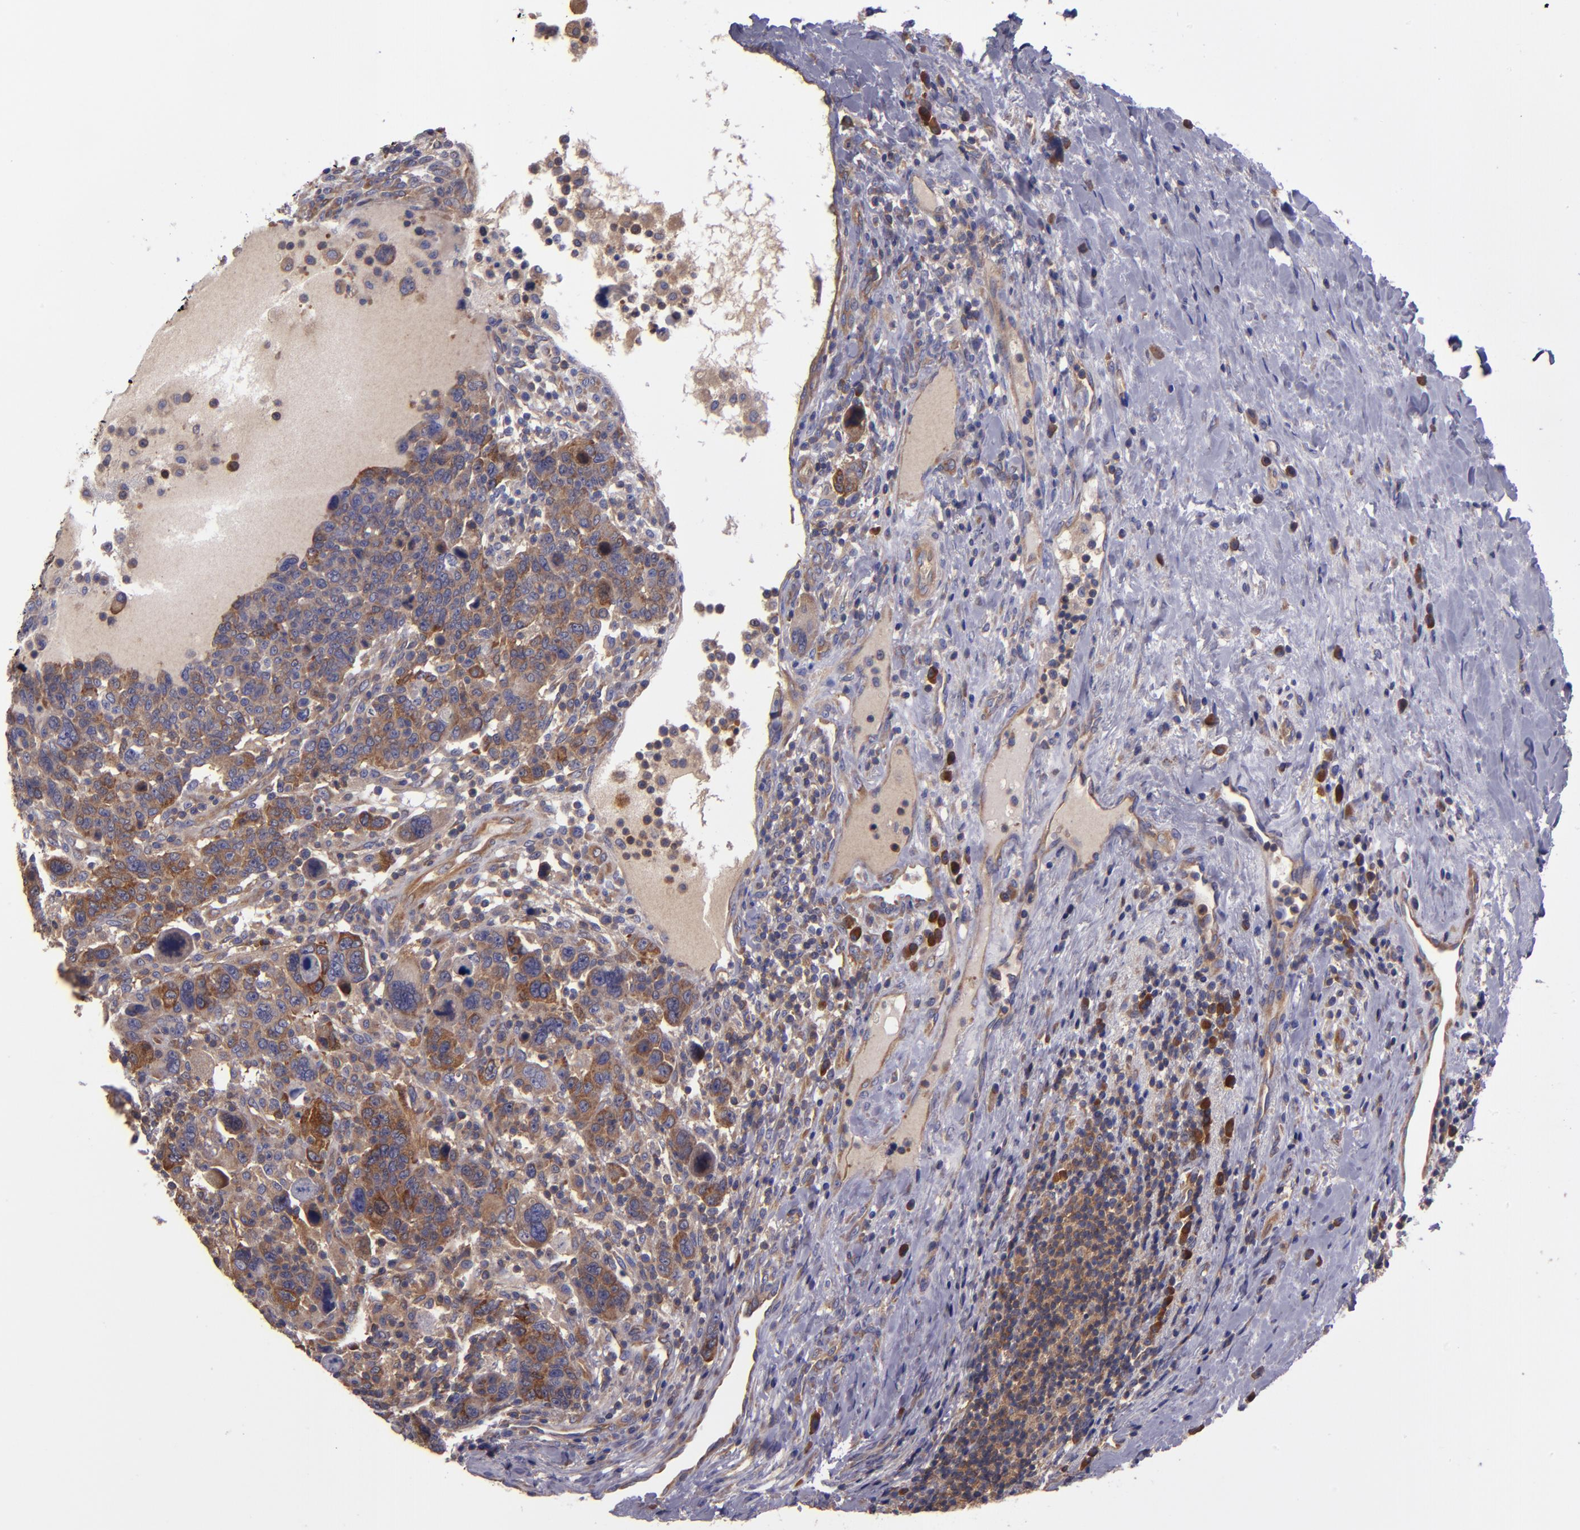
{"staining": {"intensity": "moderate", "quantity": ">75%", "location": "cytoplasmic/membranous"}, "tissue": "breast cancer", "cell_type": "Tumor cells", "image_type": "cancer", "snomed": [{"axis": "morphology", "description": "Duct carcinoma"}, {"axis": "topography", "description": "Breast"}], "caption": "Protein staining of breast cancer (infiltrating ductal carcinoma) tissue demonstrates moderate cytoplasmic/membranous expression in about >75% of tumor cells.", "gene": "CARS1", "patient": {"sex": "female", "age": 37}}